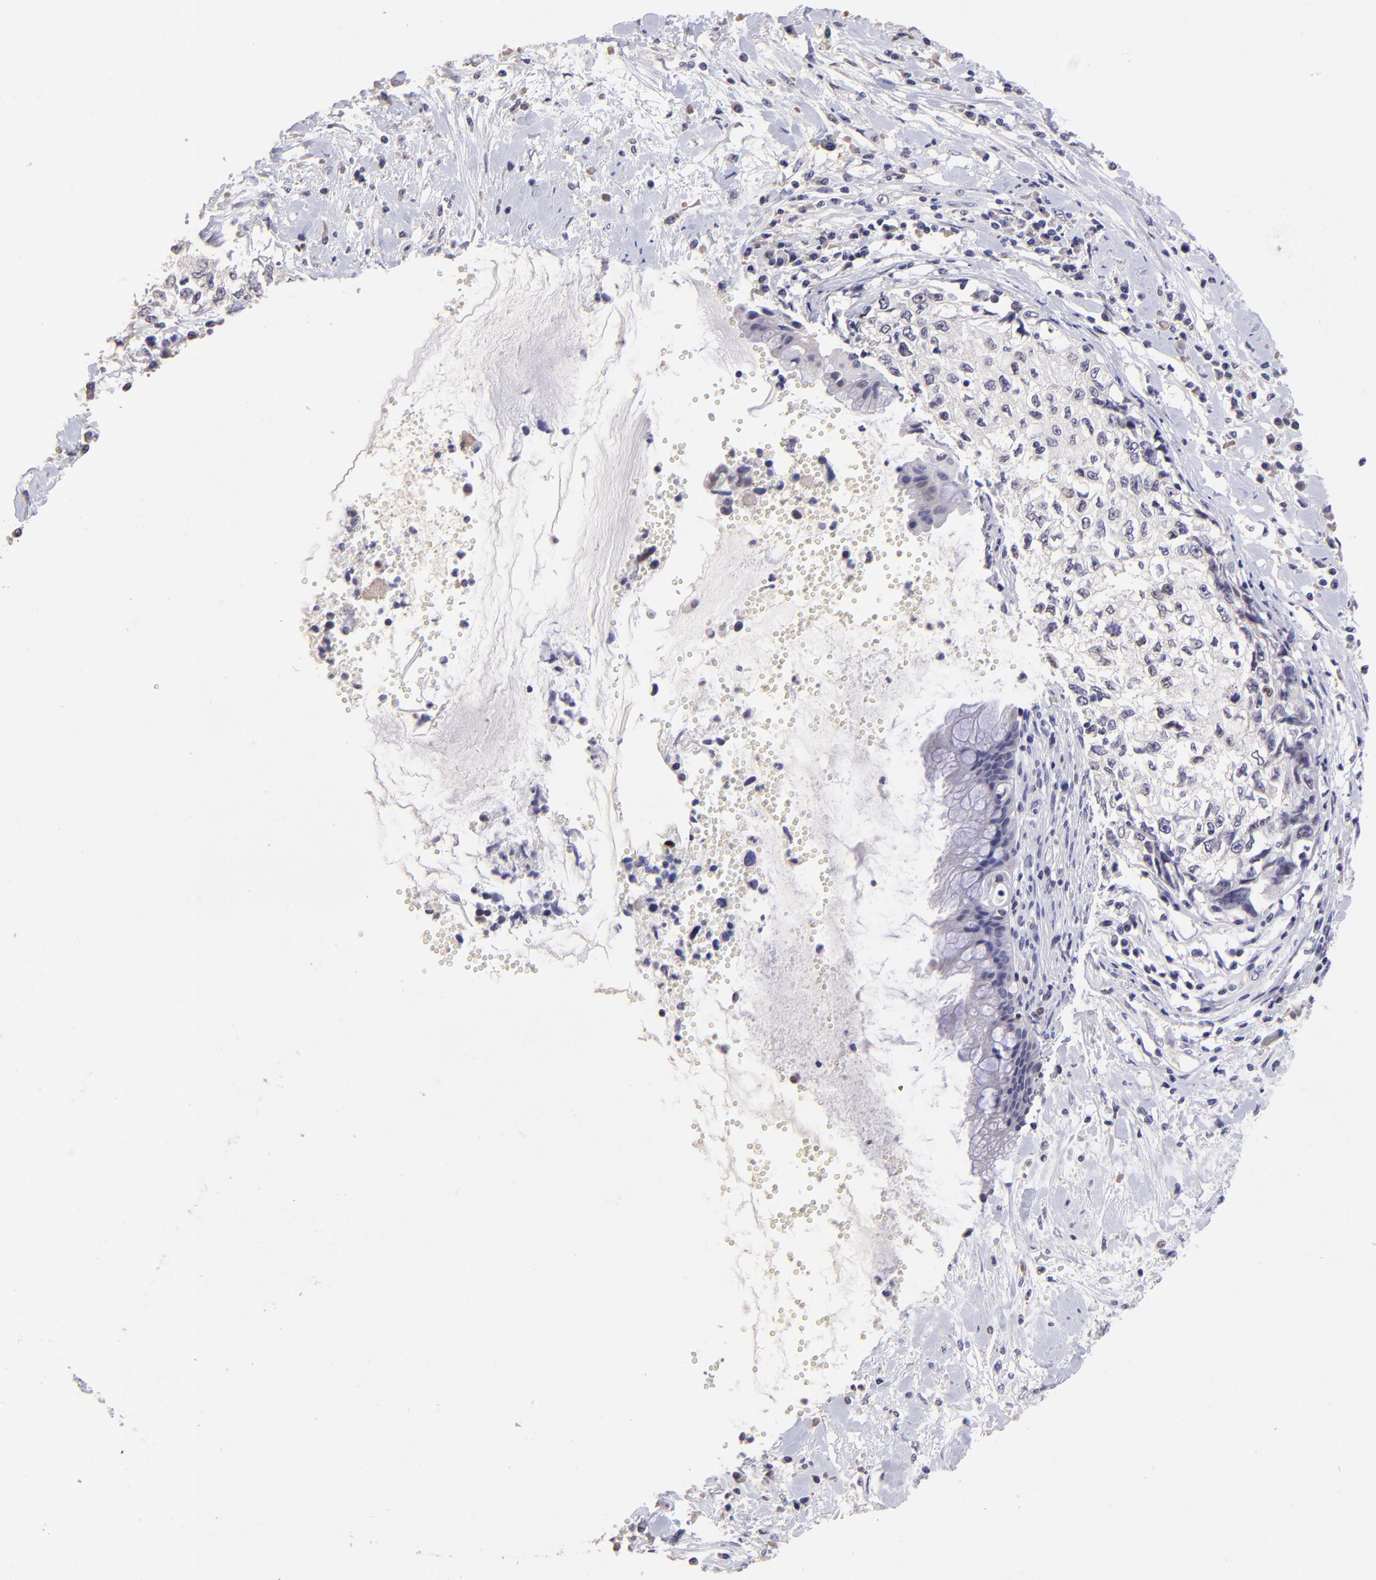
{"staining": {"intensity": "negative", "quantity": "none", "location": "none"}, "tissue": "cervical cancer", "cell_type": "Tumor cells", "image_type": "cancer", "snomed": [{"axis": "morphology", "description": "Normal tissue, NOS"}, {"axis": "morphology", "description": "Squamous cell carcinoma, NOS"}, {"axis": "topography", "description": "Cervix"}], "caption": "Cervical squamous cell carcinoma was stained to show a protein in brown. There is no significant positivity in tumor cells.", "gene": "DNMT1", "patient": {"sex": "female", "age": 45}}